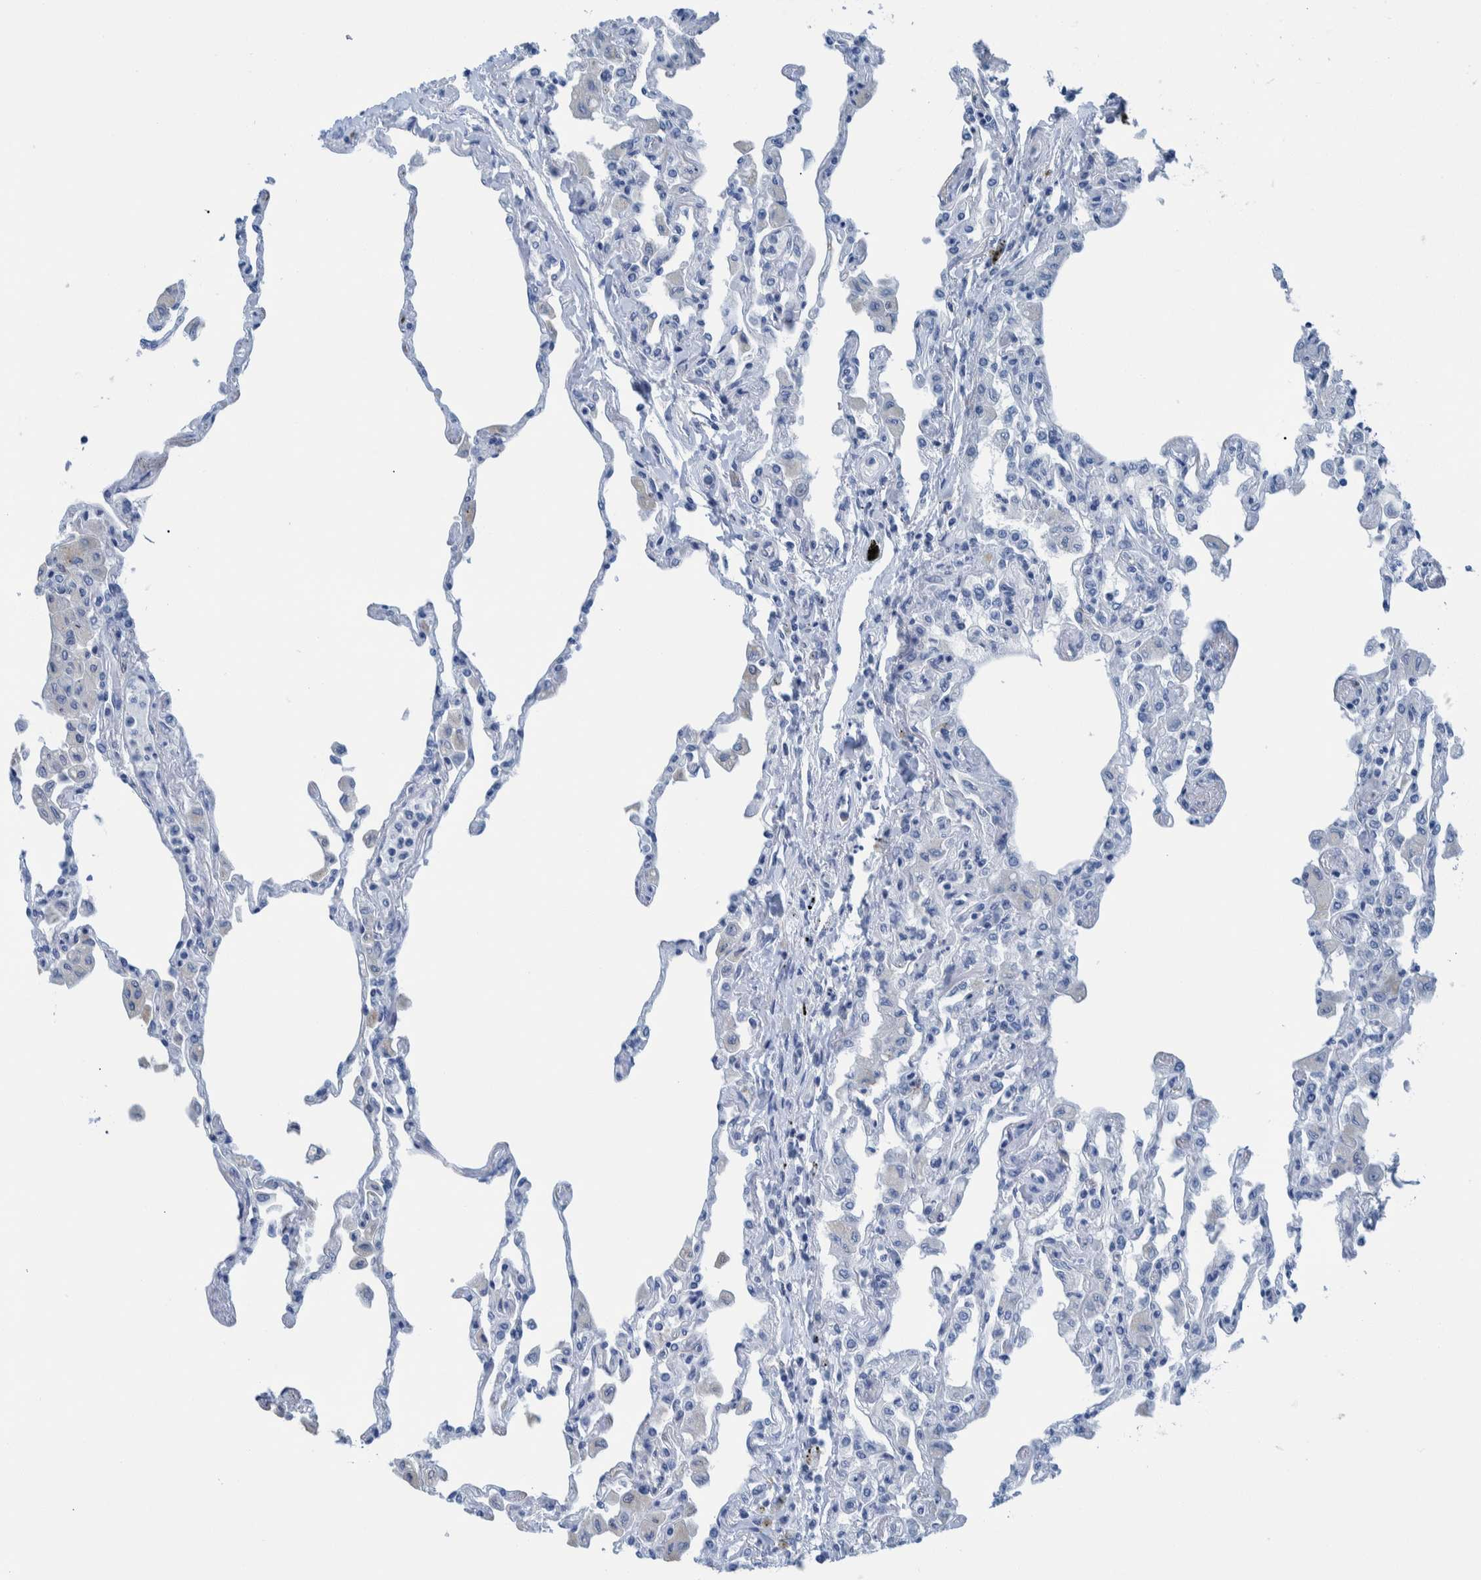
{"staining": {"intensity": "negative", "quantity": "none", "location": "none"}, "tissue": "lung", "cell_type": "Alveolar cells", "image_type": "normal", "snomed": [{"axis": "morphology", "description": "Normal tissue, NOS"}, {"axis": "topography", "description": "Bronchus"}, {"axis": "topography", "description": "Lung"}], "caption": "An IHC micrograph of unremarkable lung is shown. There is no staining in alveolar cells of lung.", "gene": "IDO1", "patient": {"sex": "female", "age": 49}}